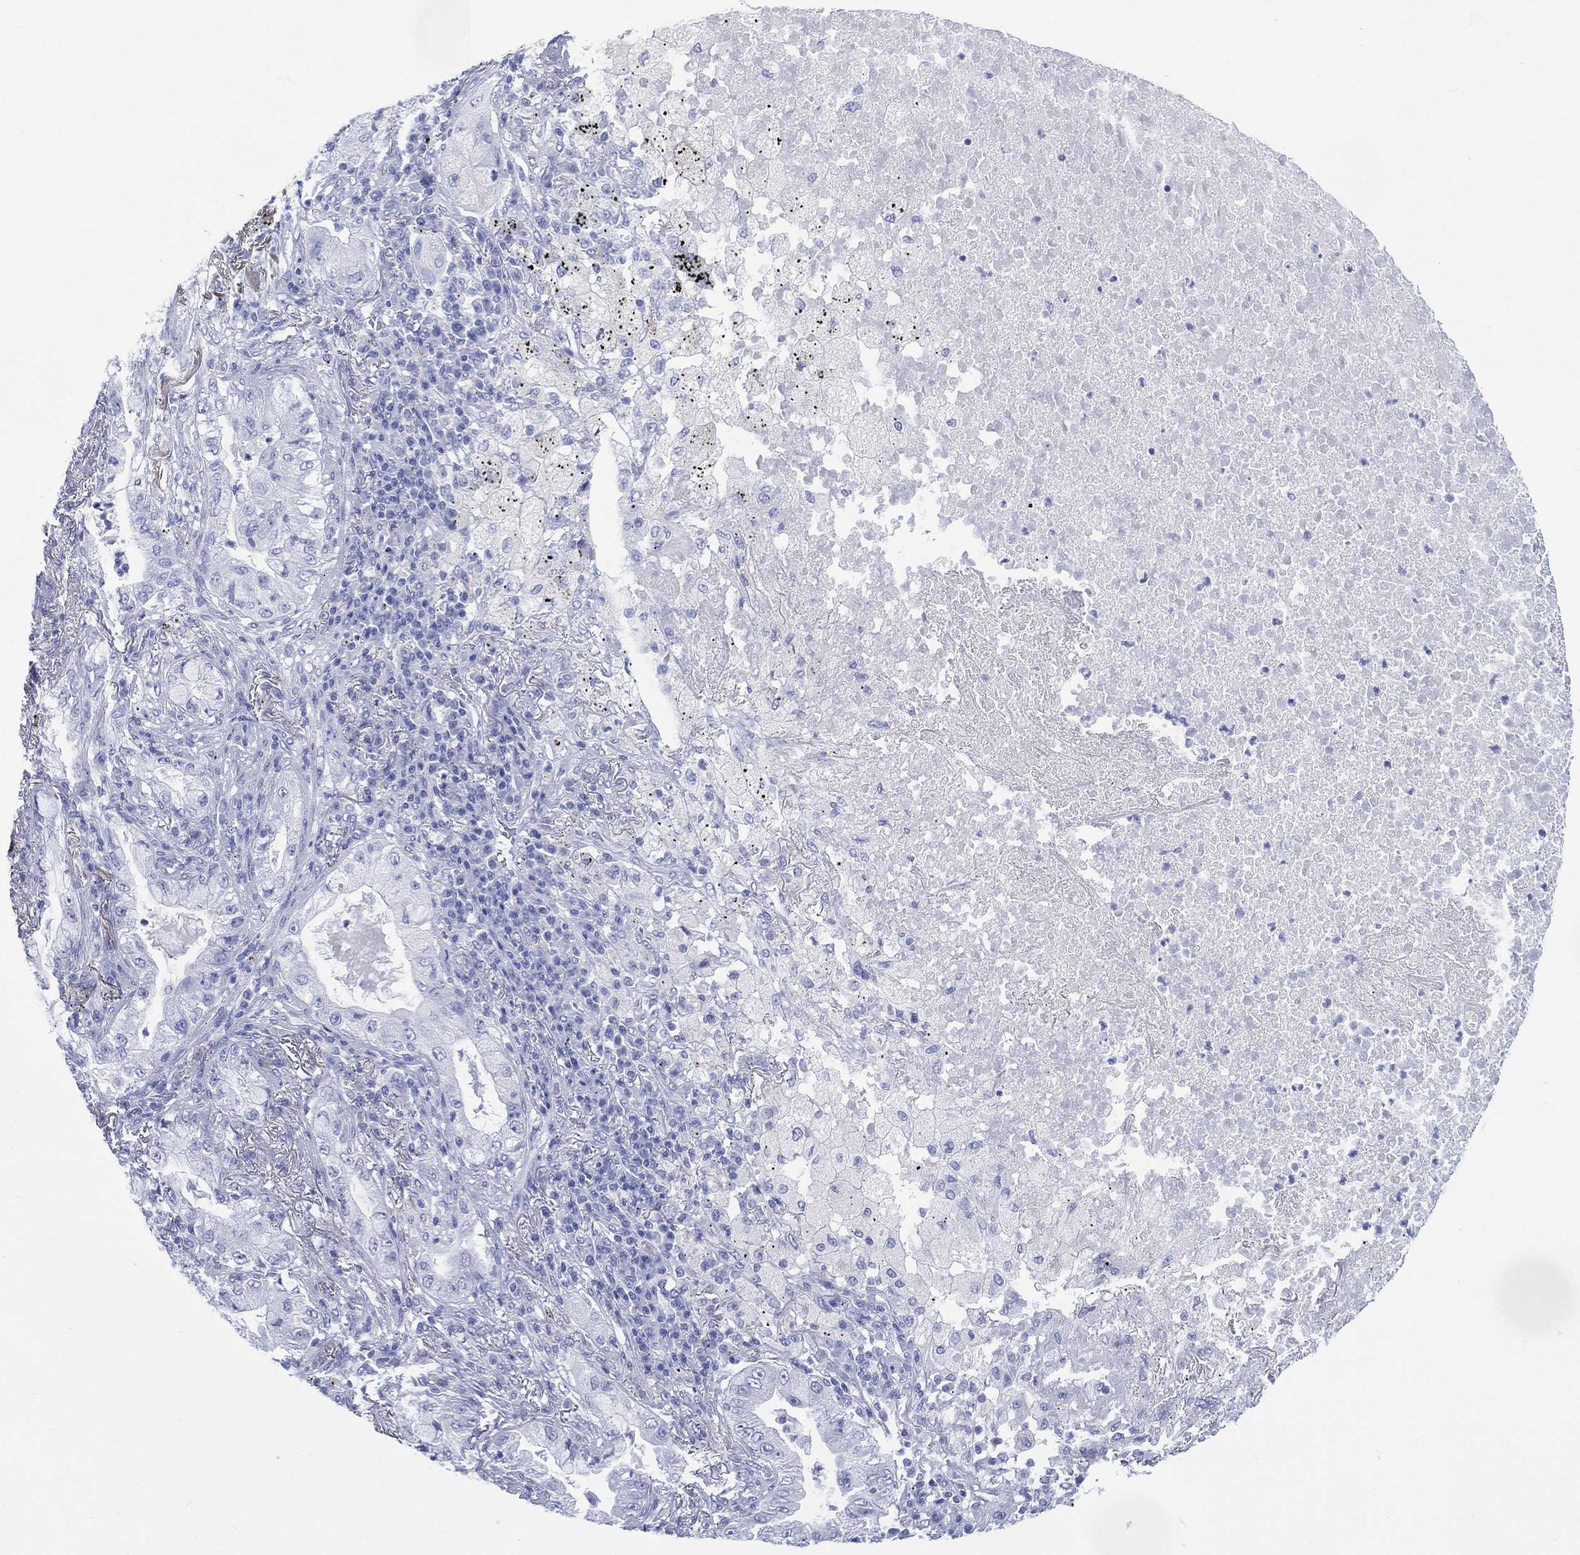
{"staining": {"intensity": "negative", "quantity": "none", "location": "none"}, "tissue": "lung cancer", "cell_type": "Tumor cells", "image_type": "cancer", "snomed": [{"axis": "morphology", "description": "Adenocarcinoma, NOS"}, {"axis": "topography", "description": "Lung"}], "caption": "This is an immunohistochemistry histopathology image of lung cancer (adenocarcinoma). There is no positivity in tumor cells.", "gene": "LRRD1", "patient": {"sex": "female", "age": 73}}